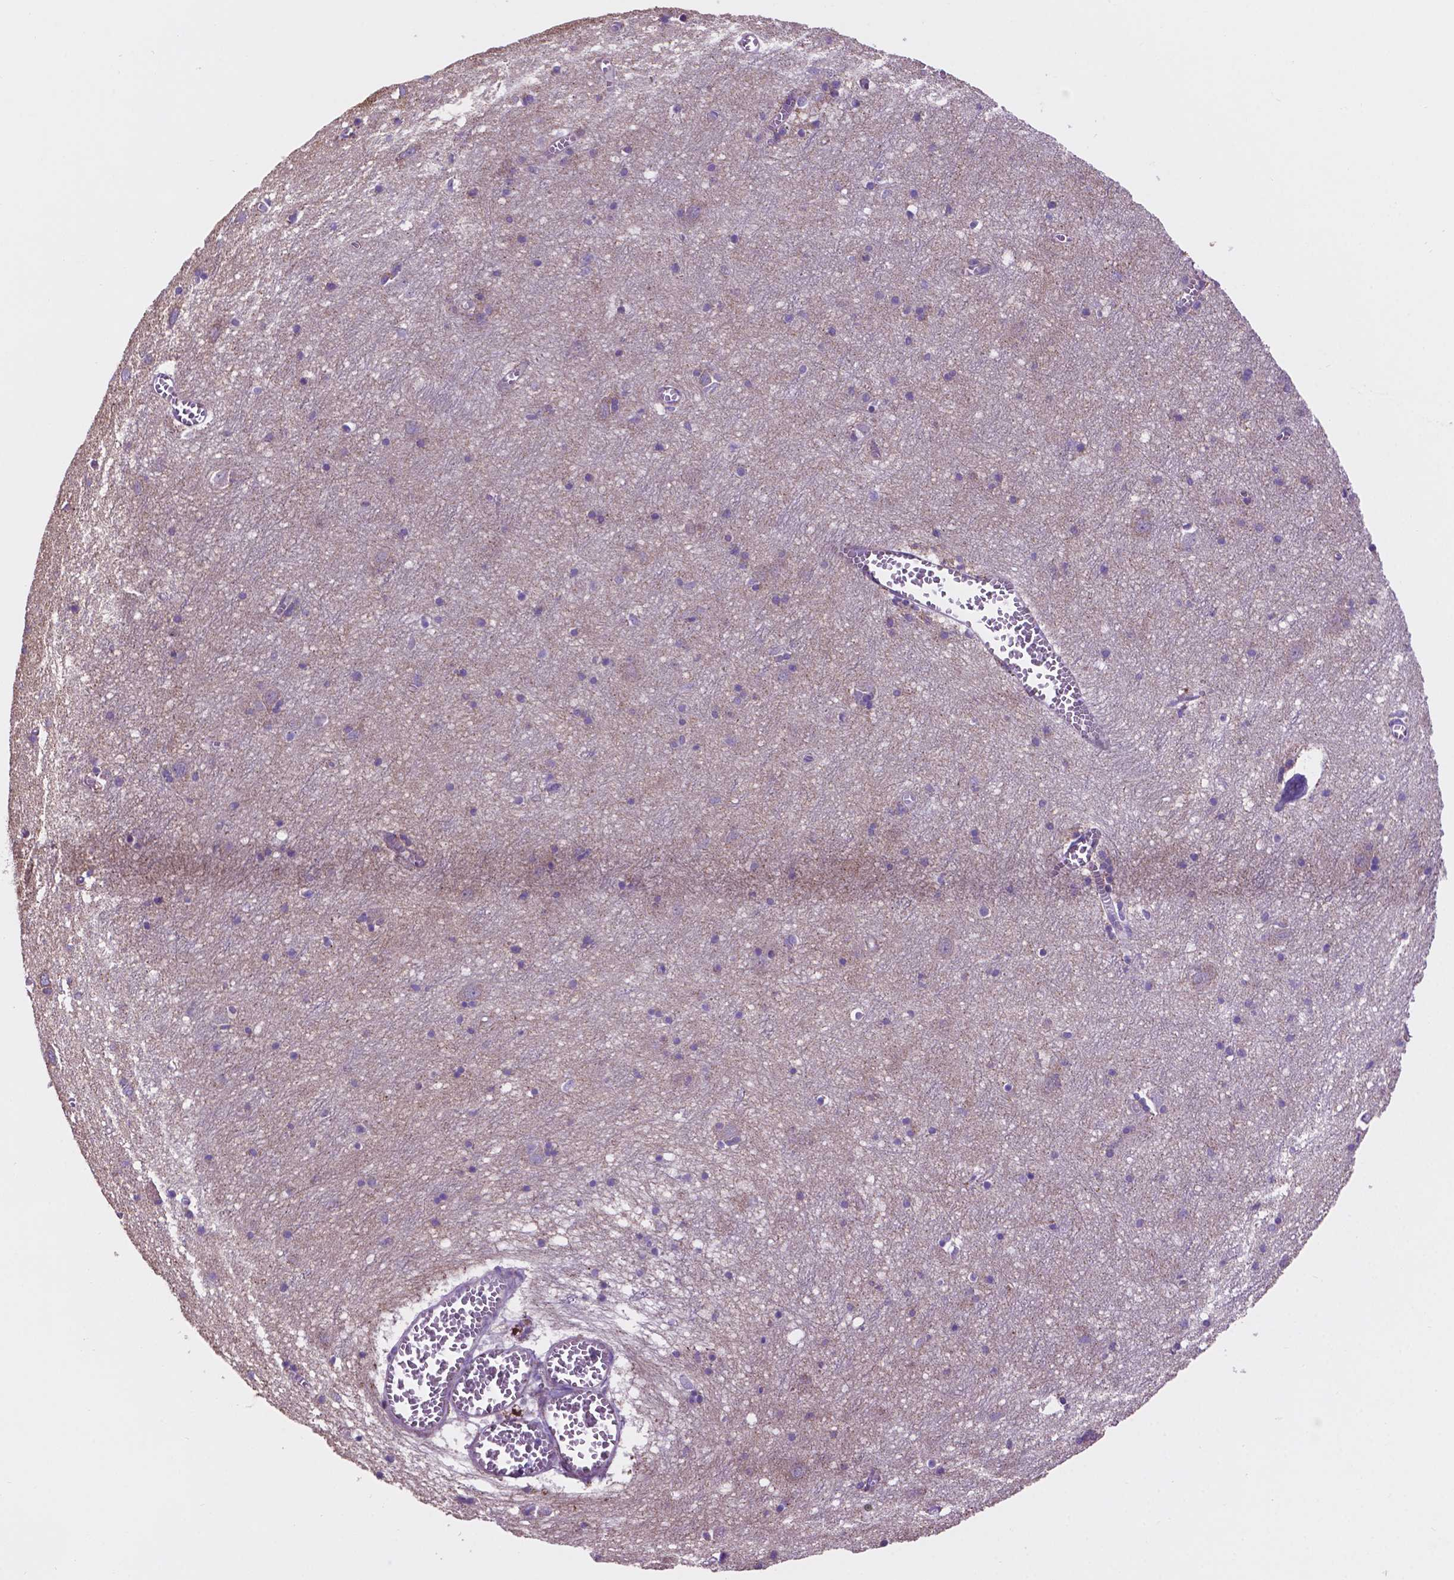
{"staining": {"intensity": "negative", "quantity": "none", "location": "none"}, "tissue": "cerebral cortex", "cell_type": "Endothelial cells", "image_type": "normal", "snomed": [{"axis": "morphology", "description": "Normal tissue, NOS"}, {"axis": "topography", "description": "Cerebral cortex"}], "caption": "This photomicrograph is of unremarkable cerebral cortex stained with immunohistochemistry (IHC) to label a protein in brown with the nuclei are counter-stained blue. There is no staining in endothelial cells.", "gene": "TMEM121B", "patient": {"sex": "male", "age": 70}}